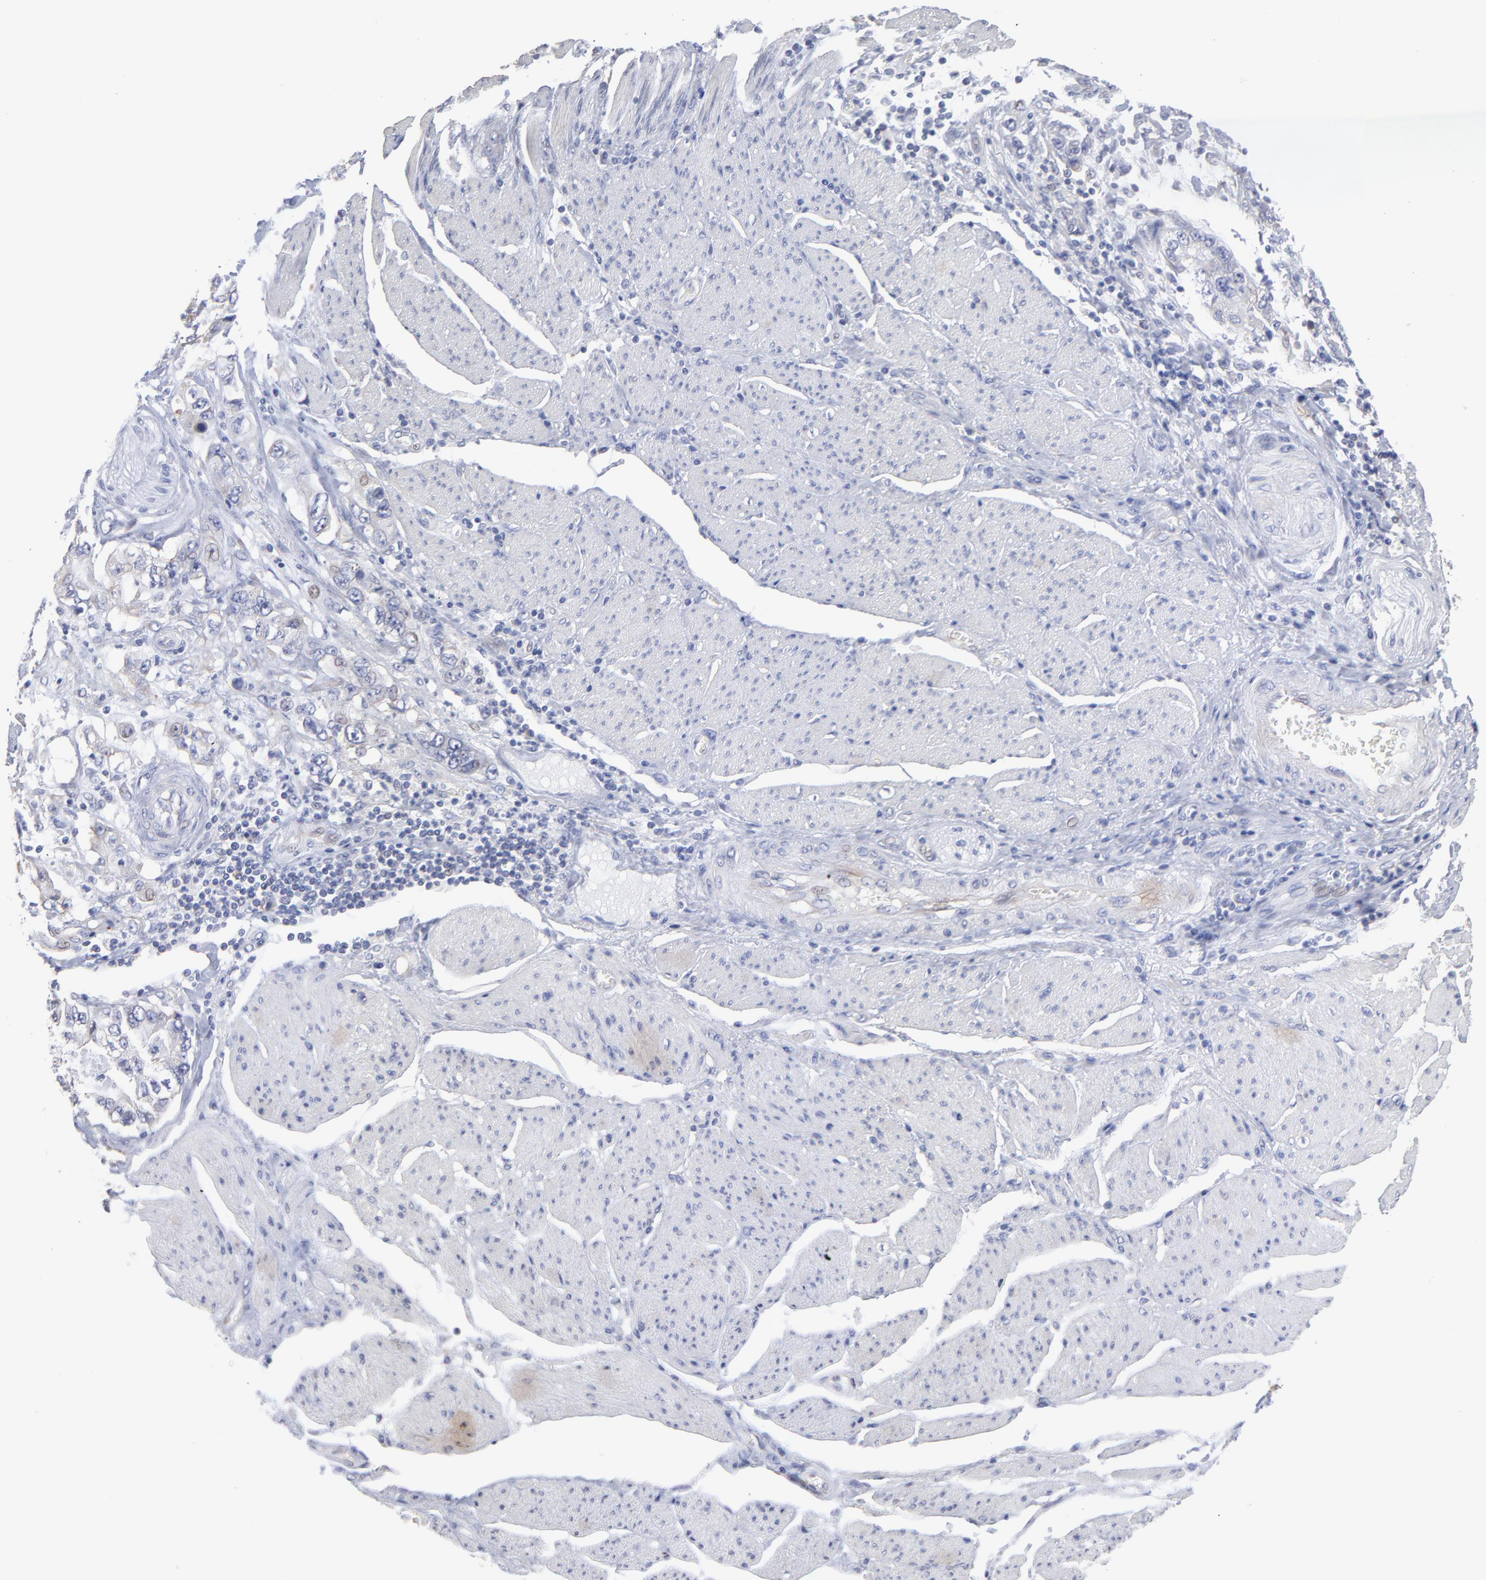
{"staining": {"intensity": "weak", "quantity": "<25%", "location": "cytoplasmic/membranous"}, "tissue": "stomach cancer", "cell_type": "Tumor cells", "image_type": "cancer", "snomed": [{"axis": "morphology", "description": "Adenocarcinoma, NOS"}, {"axis": "topography", "description": "Pancreas"}, {"axis": "topography", "description": "Stomach, upper"}], "caption": "Adenocarcinoma (stomach) stained for a protein using immunohistochemistry exhibits no staining tumor cells.", "gene": "RPL3", "patient": {"sex": "male", "age": 77}}